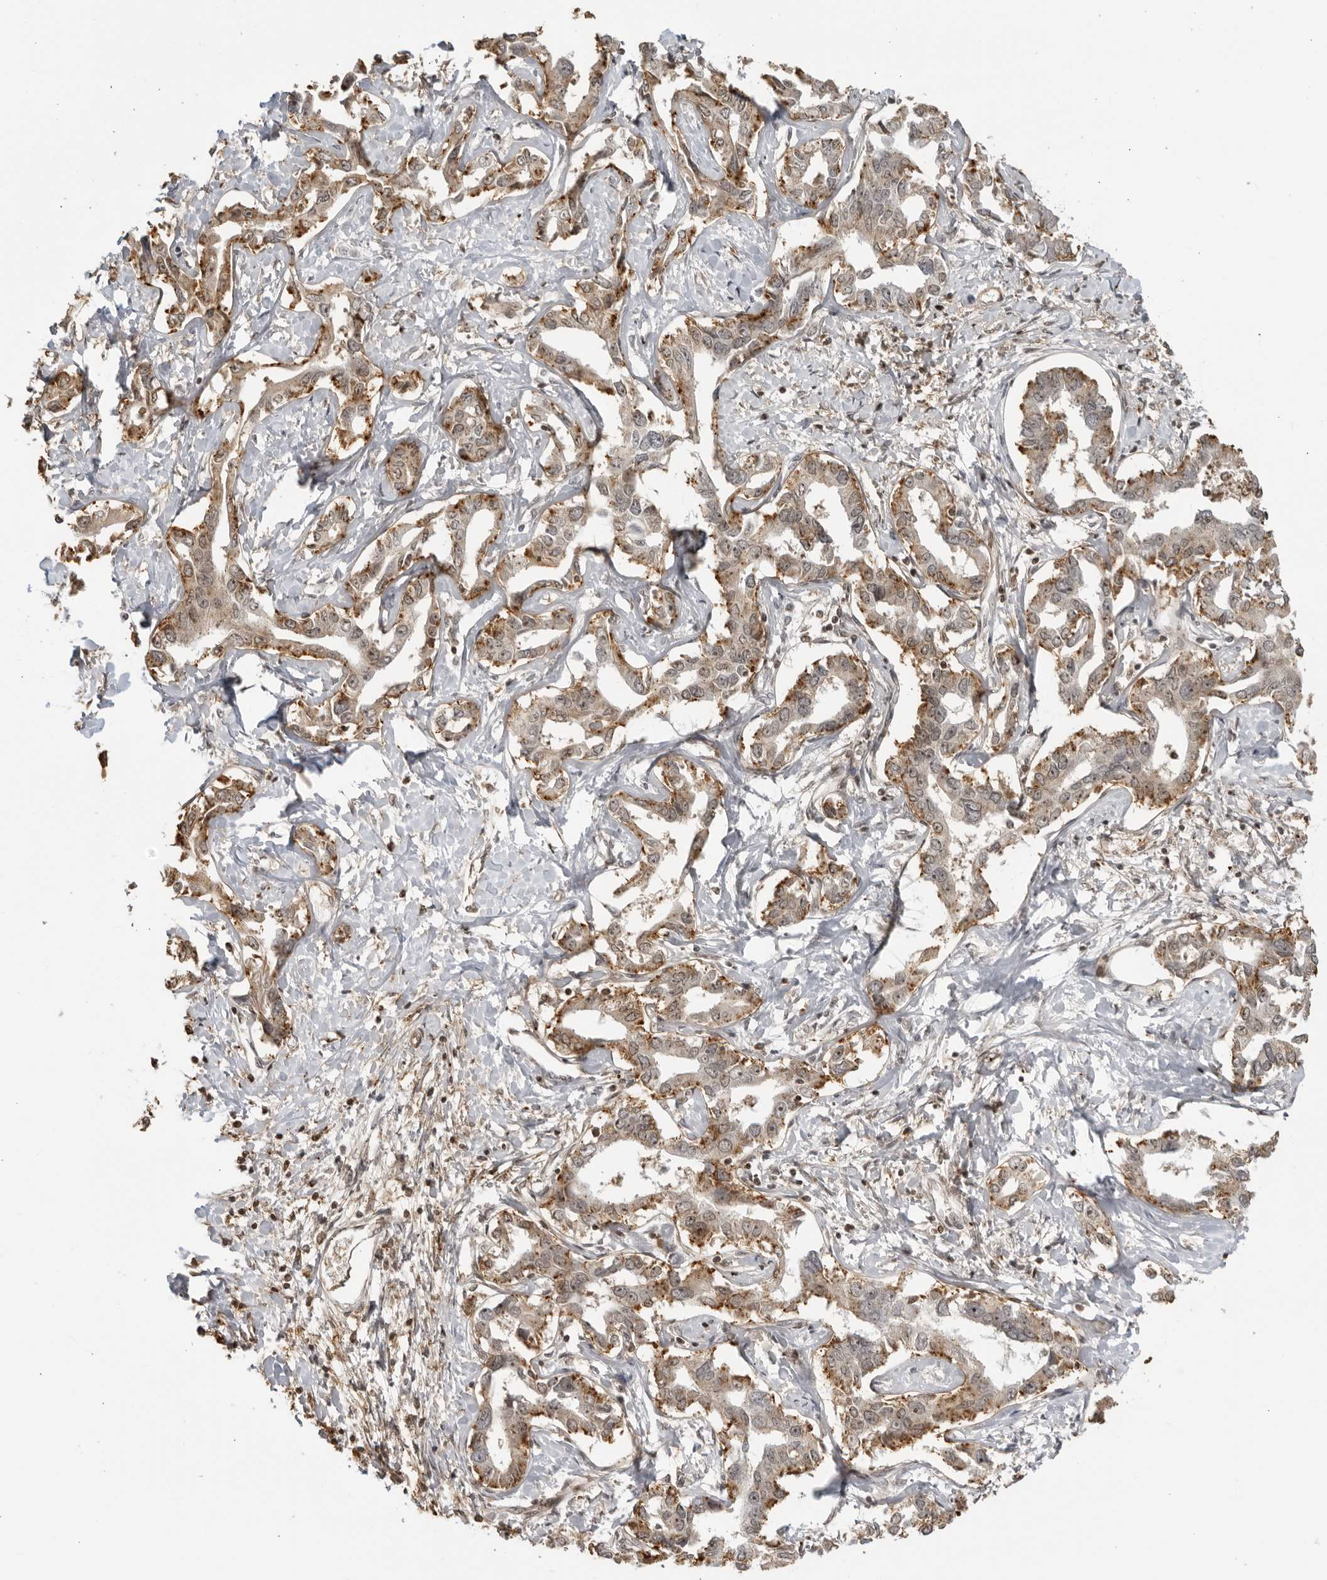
{"staining": {"intensity": "moderate", "quantity": "25%-75%", "location": "cytoplasmic/membranous"}, "tissue": "liver cancer", "cell_type": "Tumor cells", "image_type": "cancer", "snomed": [{"axis": "morphology", "description": "Cholangiocarcinoma"}, {"axis": "topography", "description": "Liver"}], "caption": "Liver cholangiocarcinoma tissue reveals moderate cytoplasmic/membranous positivity in approximately 25%-75% of tumor cells", "gene": "TCF21", "patient": {"sex": "male", "age": 59}}